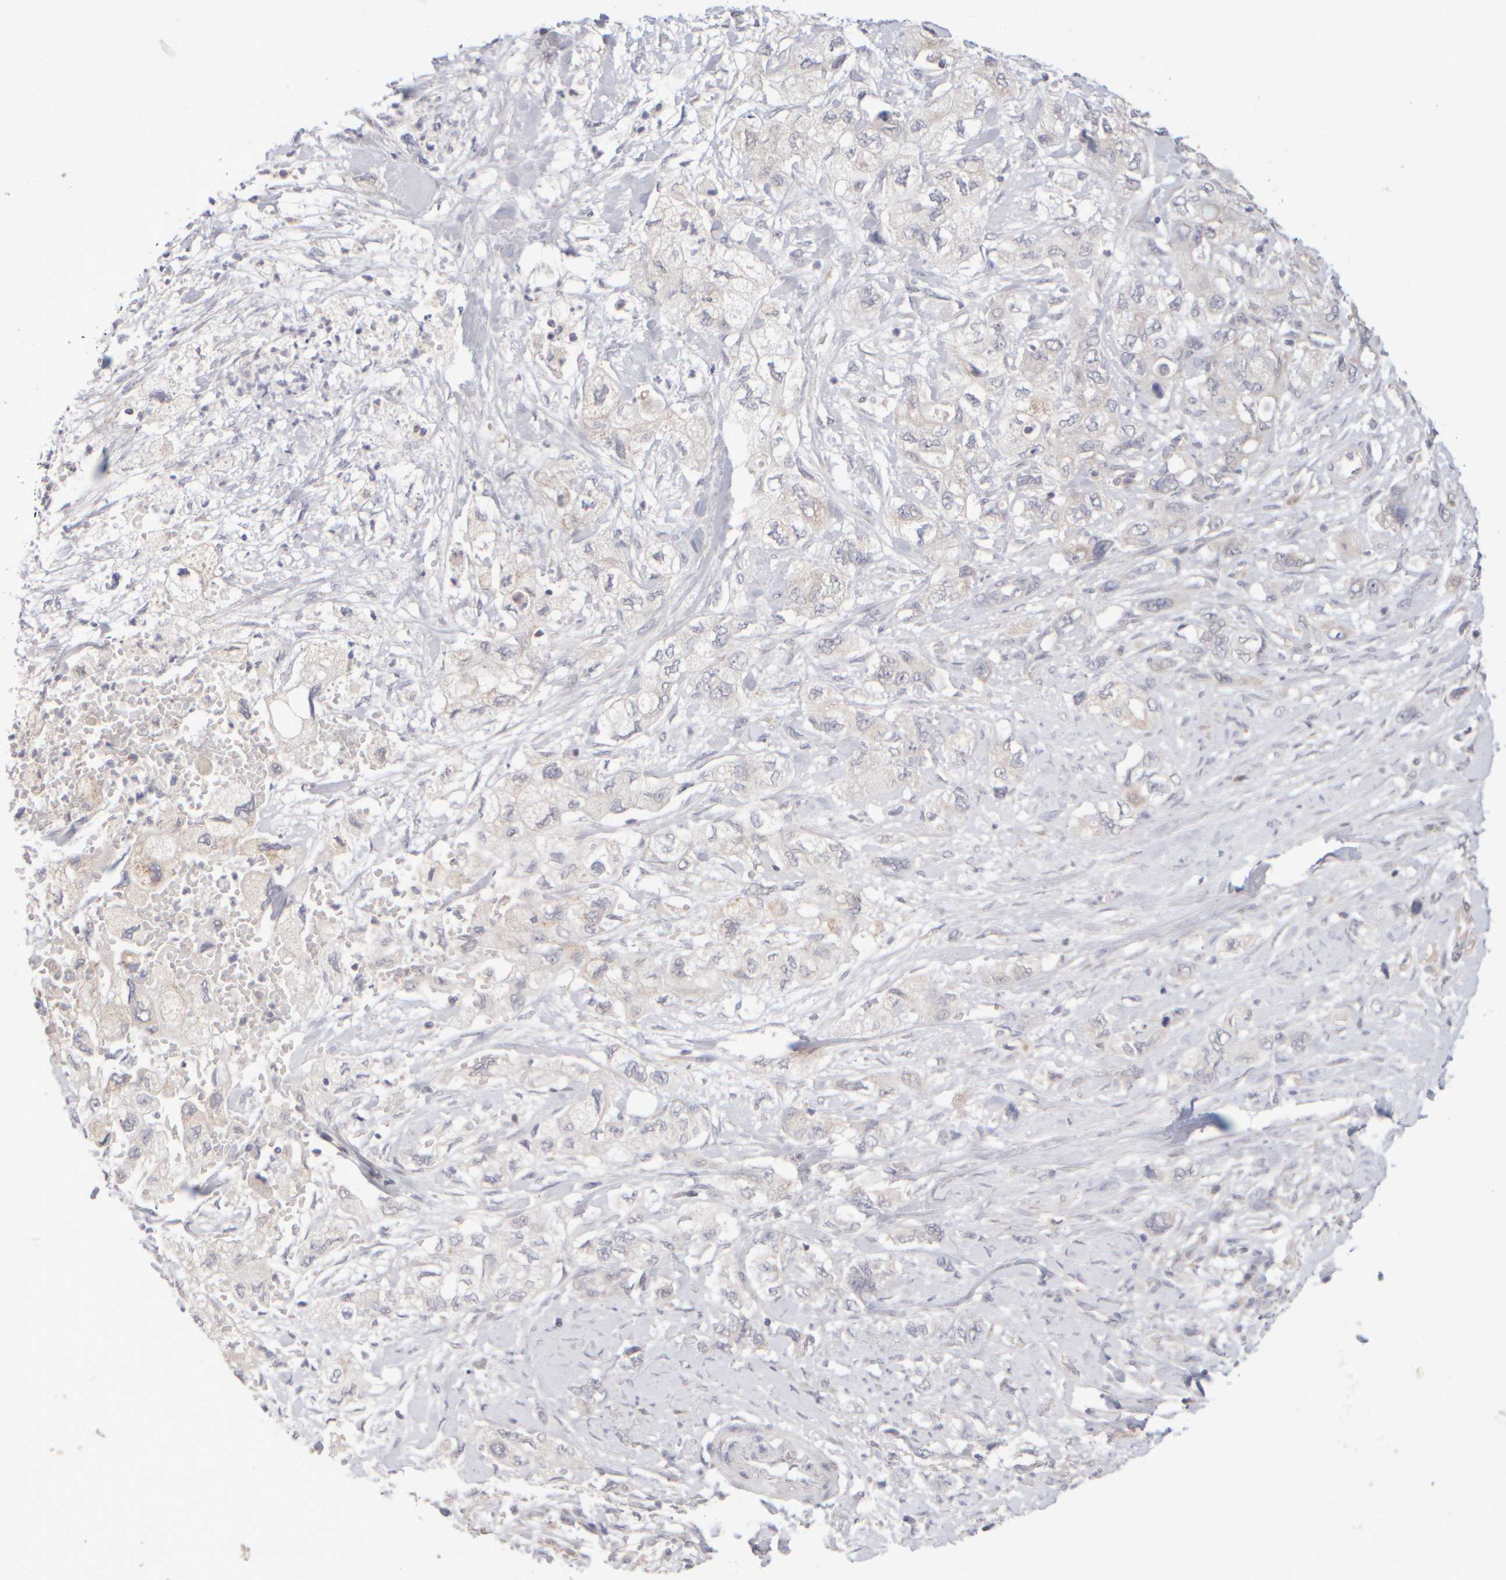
{"staining": {"intensity": "weak", "quantity": "<25%", "location": "cytoplasmic/membranous"}, "tissue": "pancreatic cancer", "cell_type": "Tumor cells", "image_type": "cancer", "snomed": [{"axis": "morphology", "description": "Adenocarcinoma, NOS"}, {"axis": "topography", "description": "Pancreas"}], "caption": "Immunohistochemical staining of adenocarcinoma (pancreatic) demonstrates no significant positivity in tumor cells.", "gene": "ZNF112", "patient": {"sex": "female", "age": 73}}